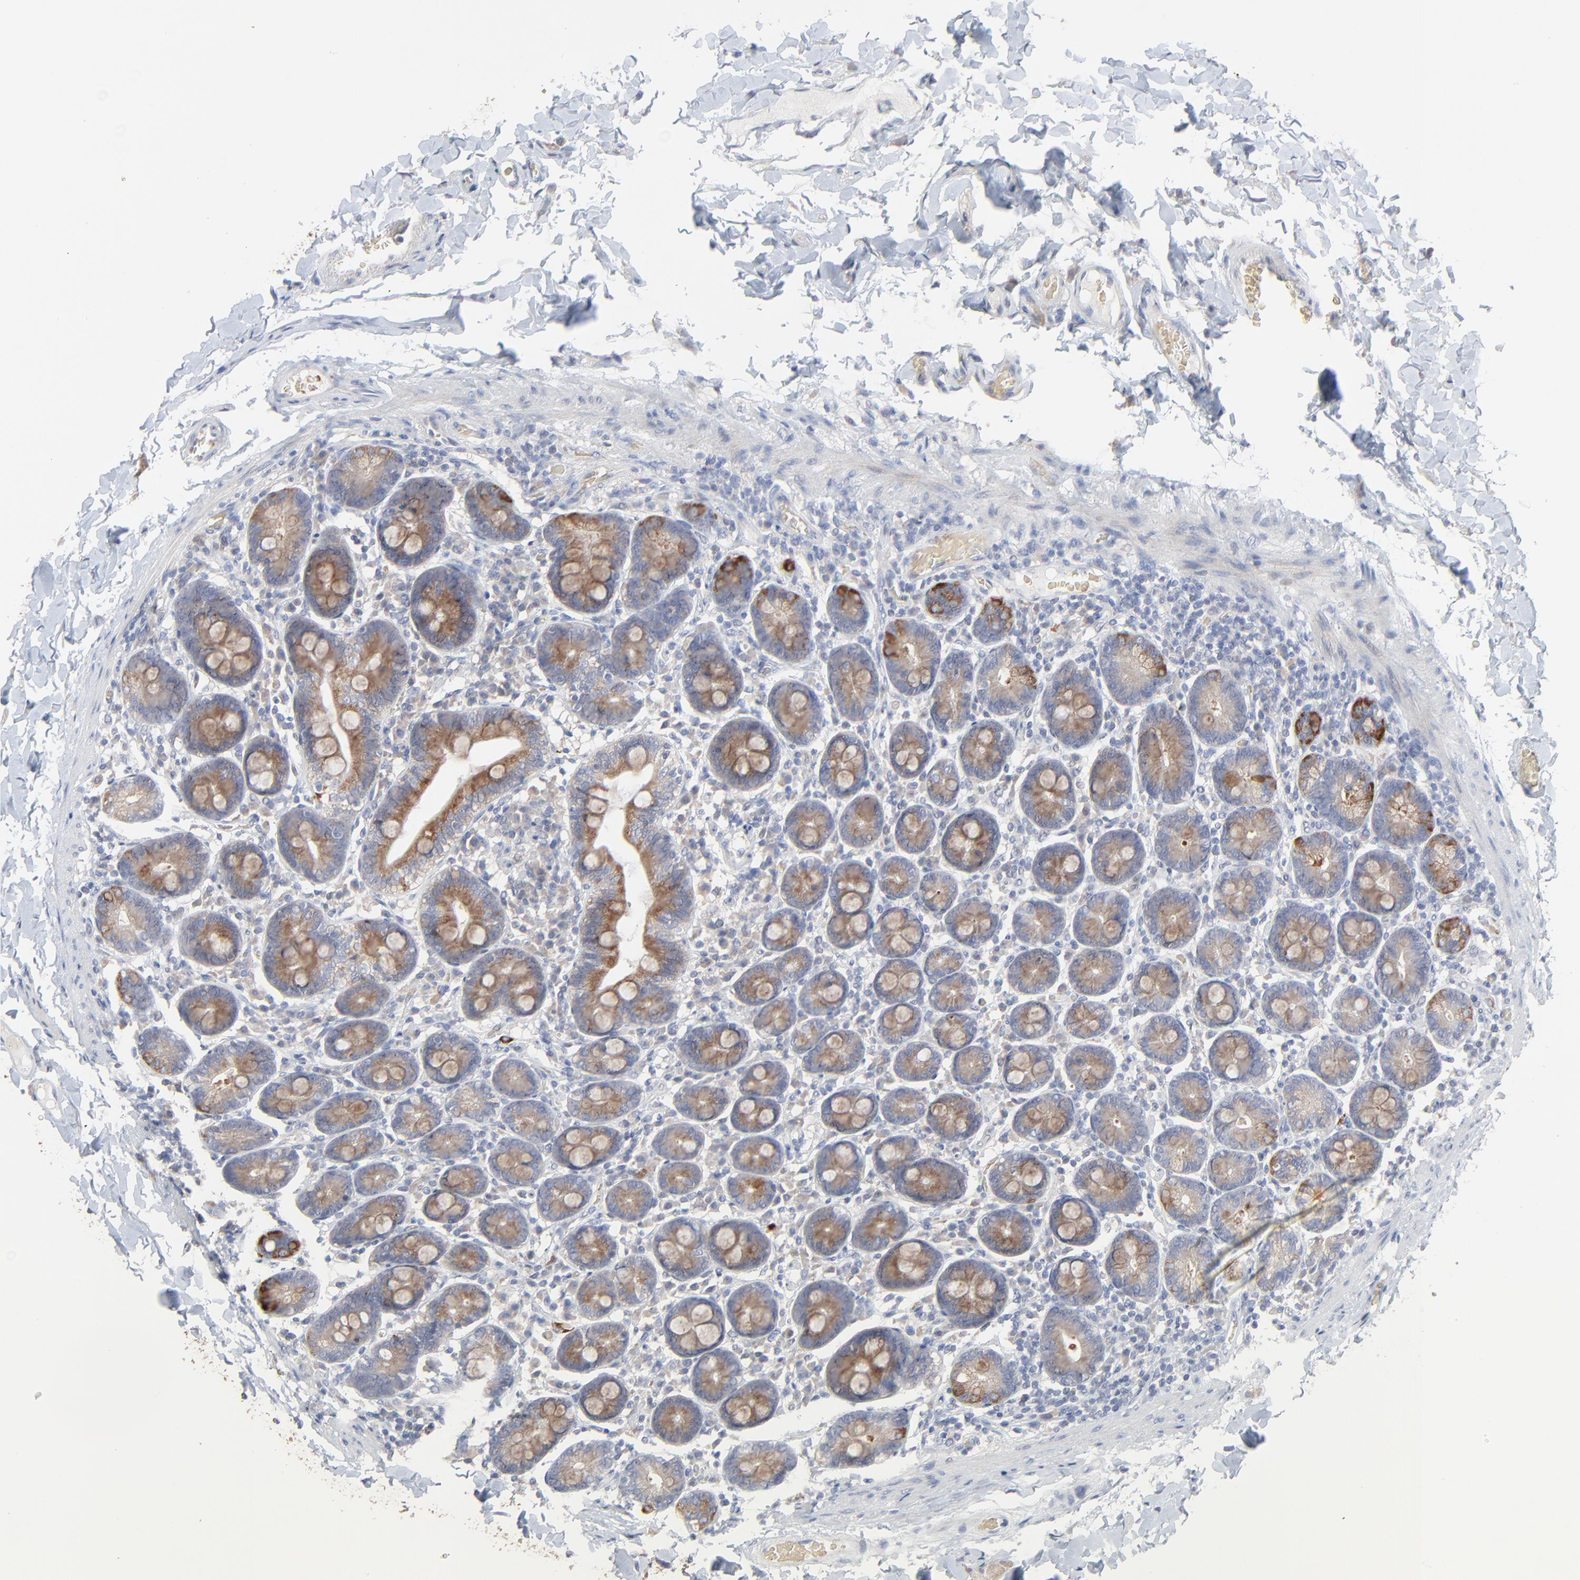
{"staining": {"intensity": "moderate", "quantity": ">75%", "location": "cytoplasmic/membranous"}, "tissue": "duodenum", "cell_type": "Glandular cells", "image_type": "normal", "snomed": [{"axis": "morphology", "description": "Normal tissue, NOS"}, {"axis": "topography", "description": "Duodenum"}], "caption": "Brown immunohistochemical staining in benign duodenum reveals moderate cytoplasmic/membranous staining in approximately >75% of glandular cells.", "gene": "FANCB", "patient": {"sex": "male", "age": 66}}